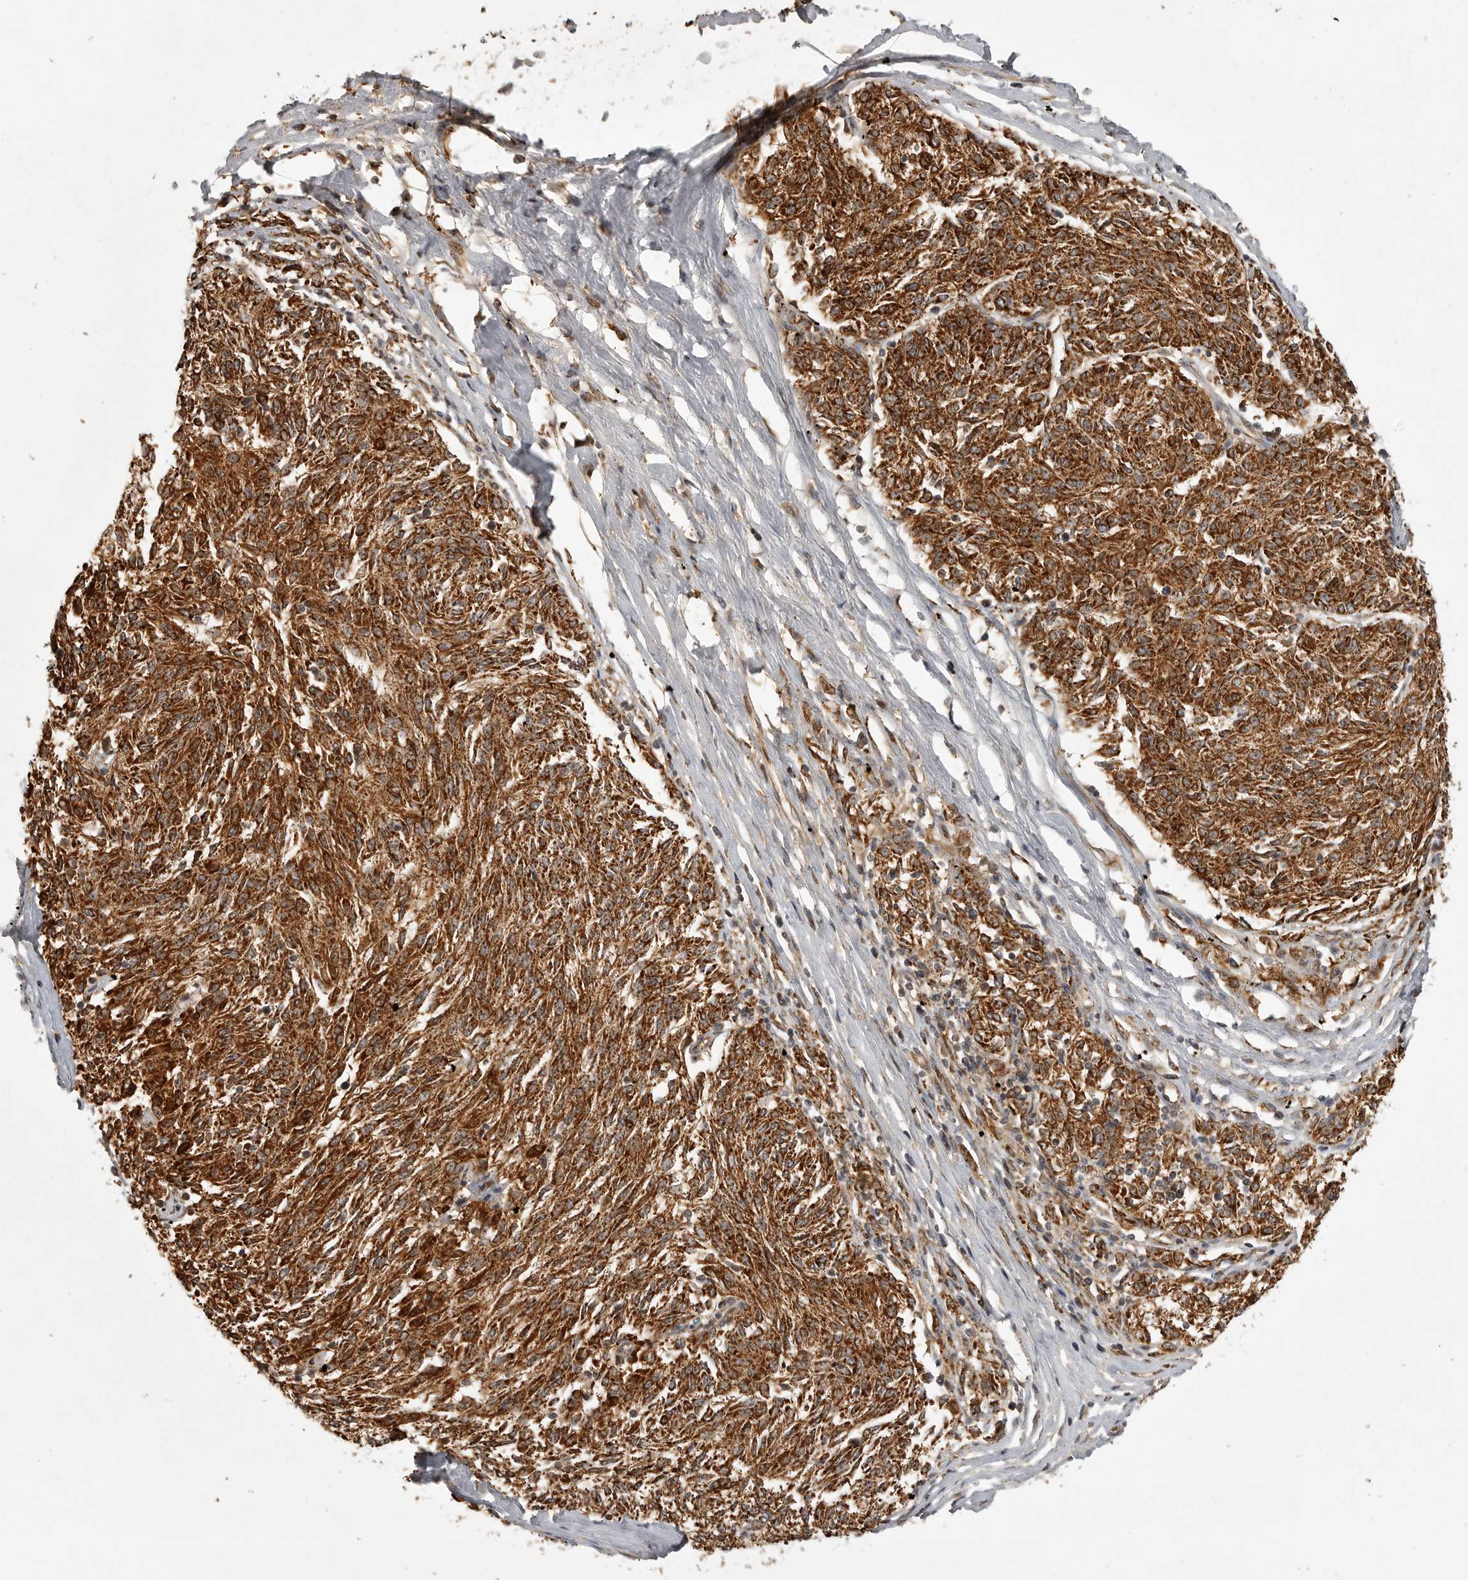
{"staining": {"intensity": "strong", "quantity": ">75%", "location": "cytoplasmic/membranous"}, "tissue": "melanoma", "cell_type": "Tumor cells", "image_type": "cancer", "snomed": [{"axis": "morphology", "description": "Malignant melanoma, NOS"}, {"axis": "topography", "description": "Skin"}], "caption": "IHC of malignant melanoma demonstrates high levels of strong cytoplasmic/membranous staining in about >75% of tumor cells.", "gene": "NARS2", "patient": {"sex": "female", "age": 72}}